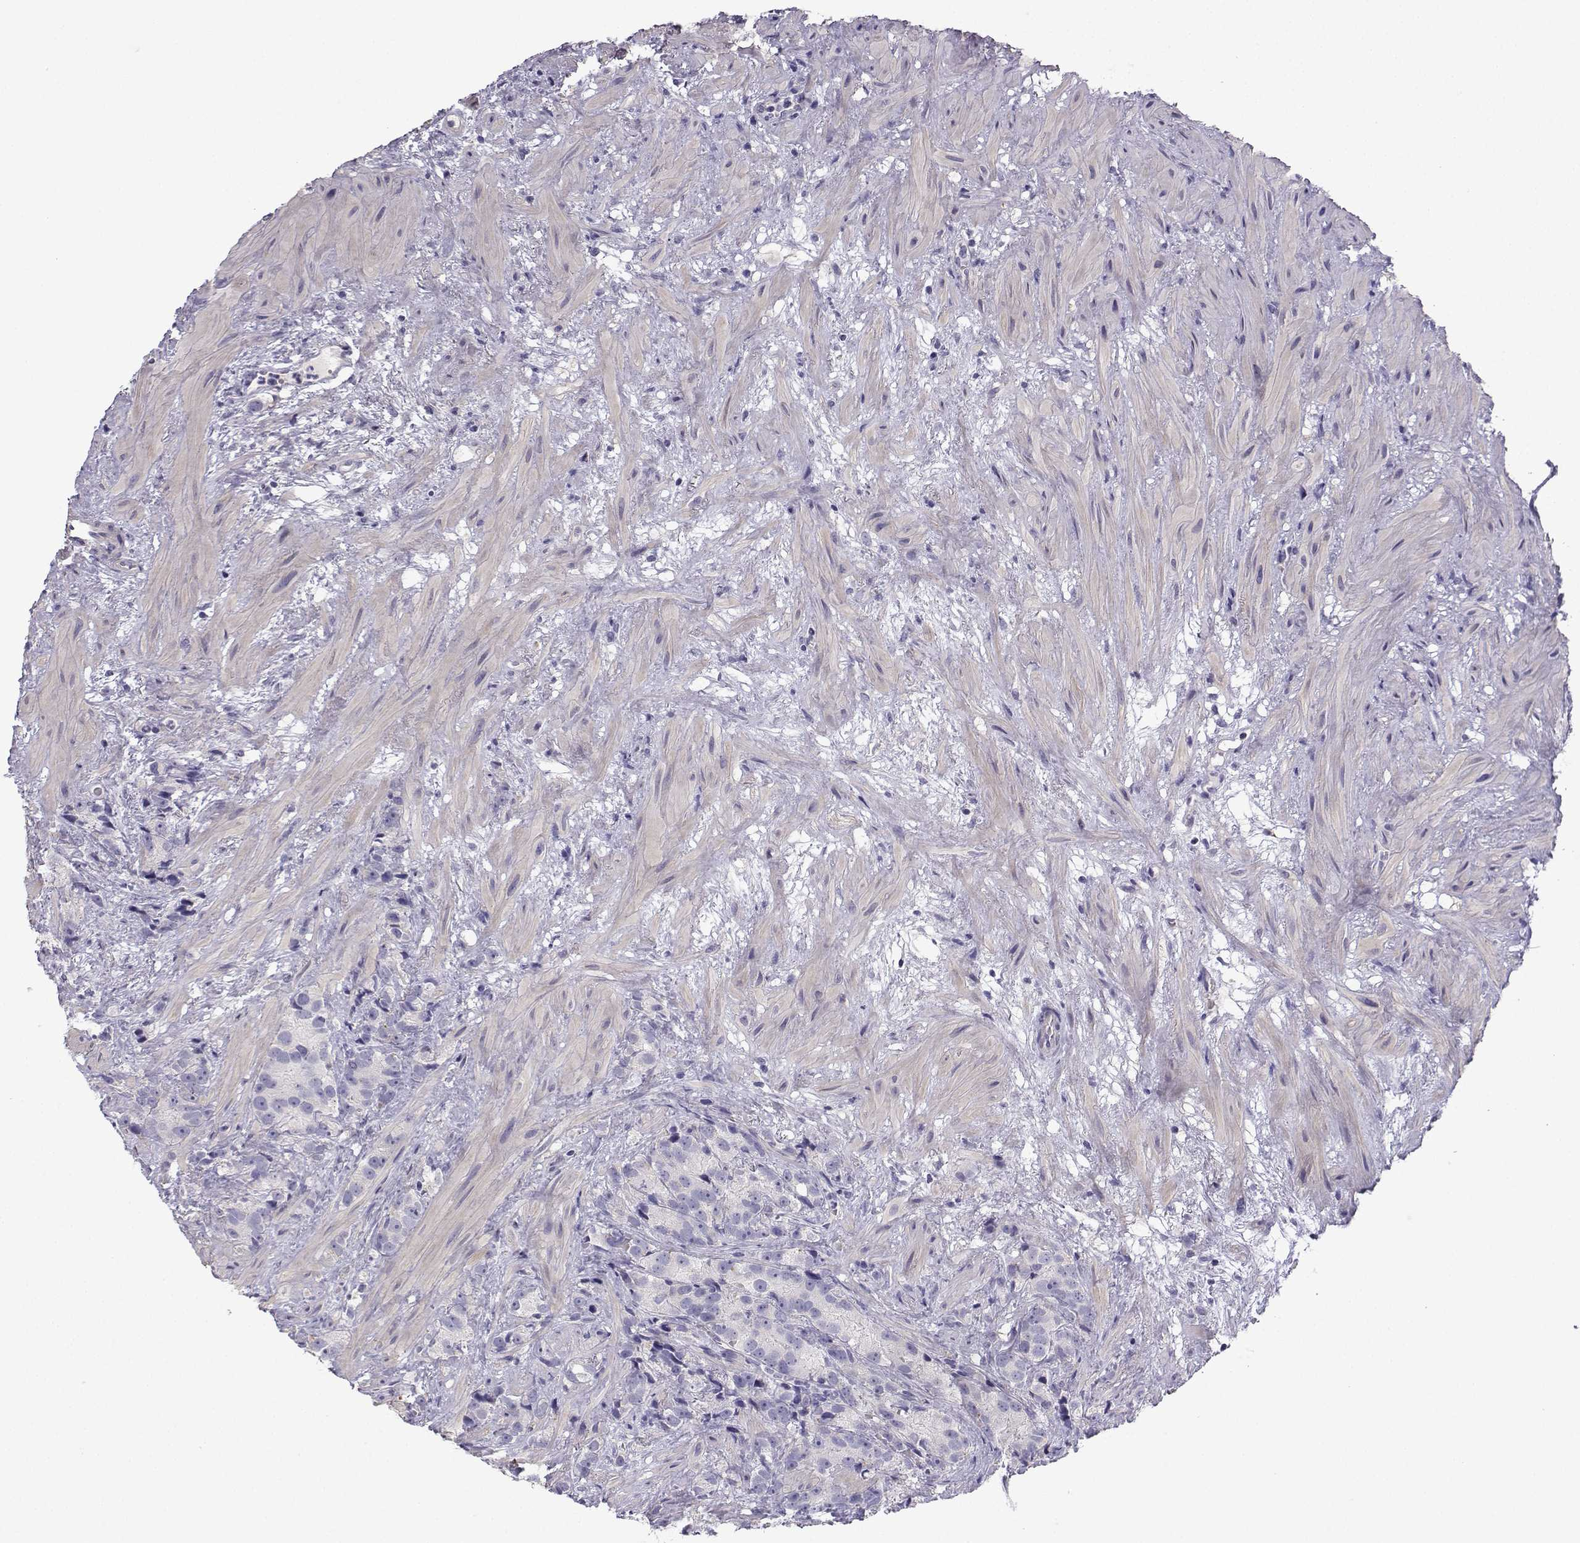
{"staining": {"intensity": "negative", "quantity": "none", "location": "none"}, "tissue": "prostate cancer", "cell_type": "Tumor cells", "image_type": "cancer", "snomed": [{"axis": "morphology", "description": "Adenocarcinoma, High grade"}, {"axis": "topography", "description": "Prostate"}], "caption": "Prostate cancer stained for a protein using immunohistochemistry (IHC) displays no staining tumor cells.", "gene": "SPACA7", "patient": {"sex": "male", "age": 90}}